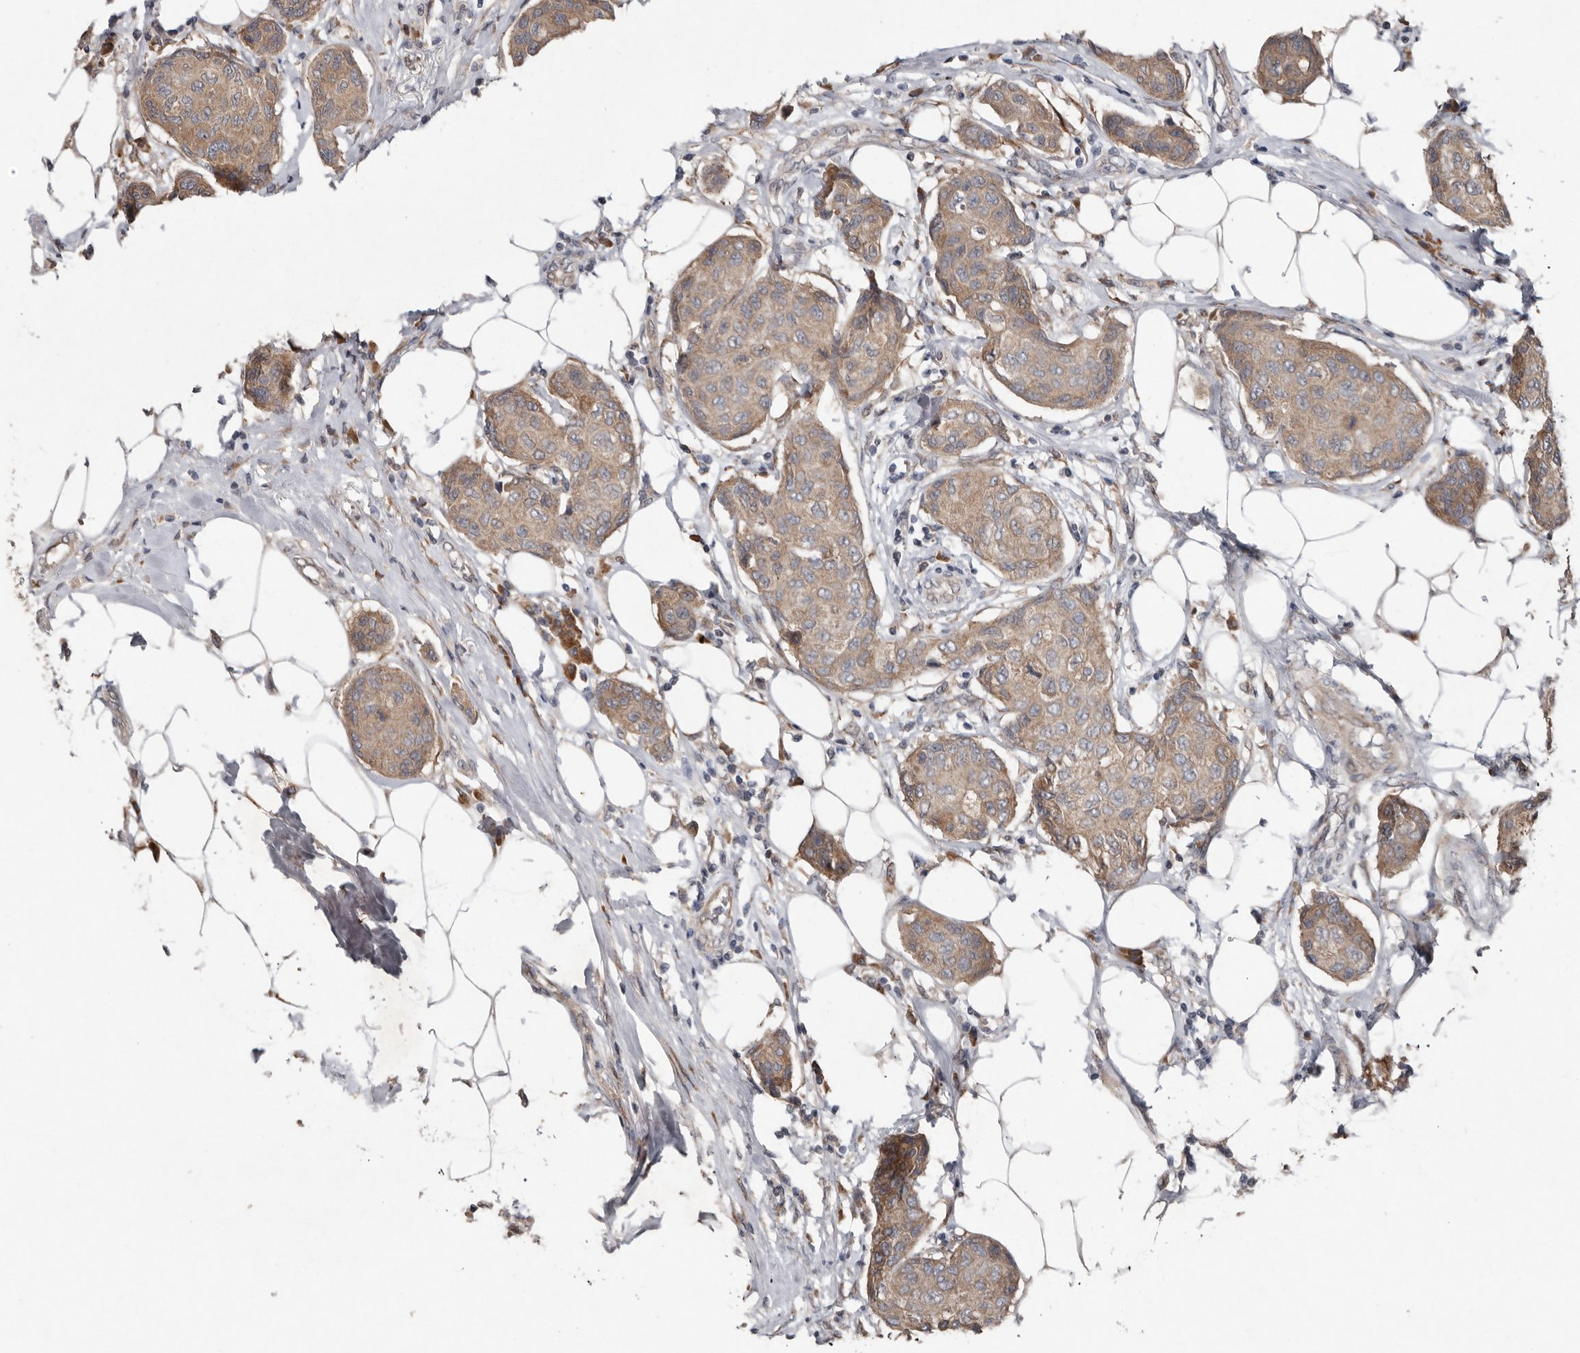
{"staining": {"intensity": "weak", "quantity": ">75%", "location": "cytoplasmic/membranous"}, "tissue": "breast cancer", "cell_type": "Tumor cells", "image_type": "cancer", "snomed": [{"axis": "morphology", "description": "Duct carcinoma"}, {"axis": "topography", "description": "Breast"}], "caption": "The immunohistochemical stain highlights weak cytoplasmic/membranous positivity in tumor cells of invasive ductal carcinoma (breast) tissue.", "gene": "CHML", "patient": {"sex": "female", "age": 80}}